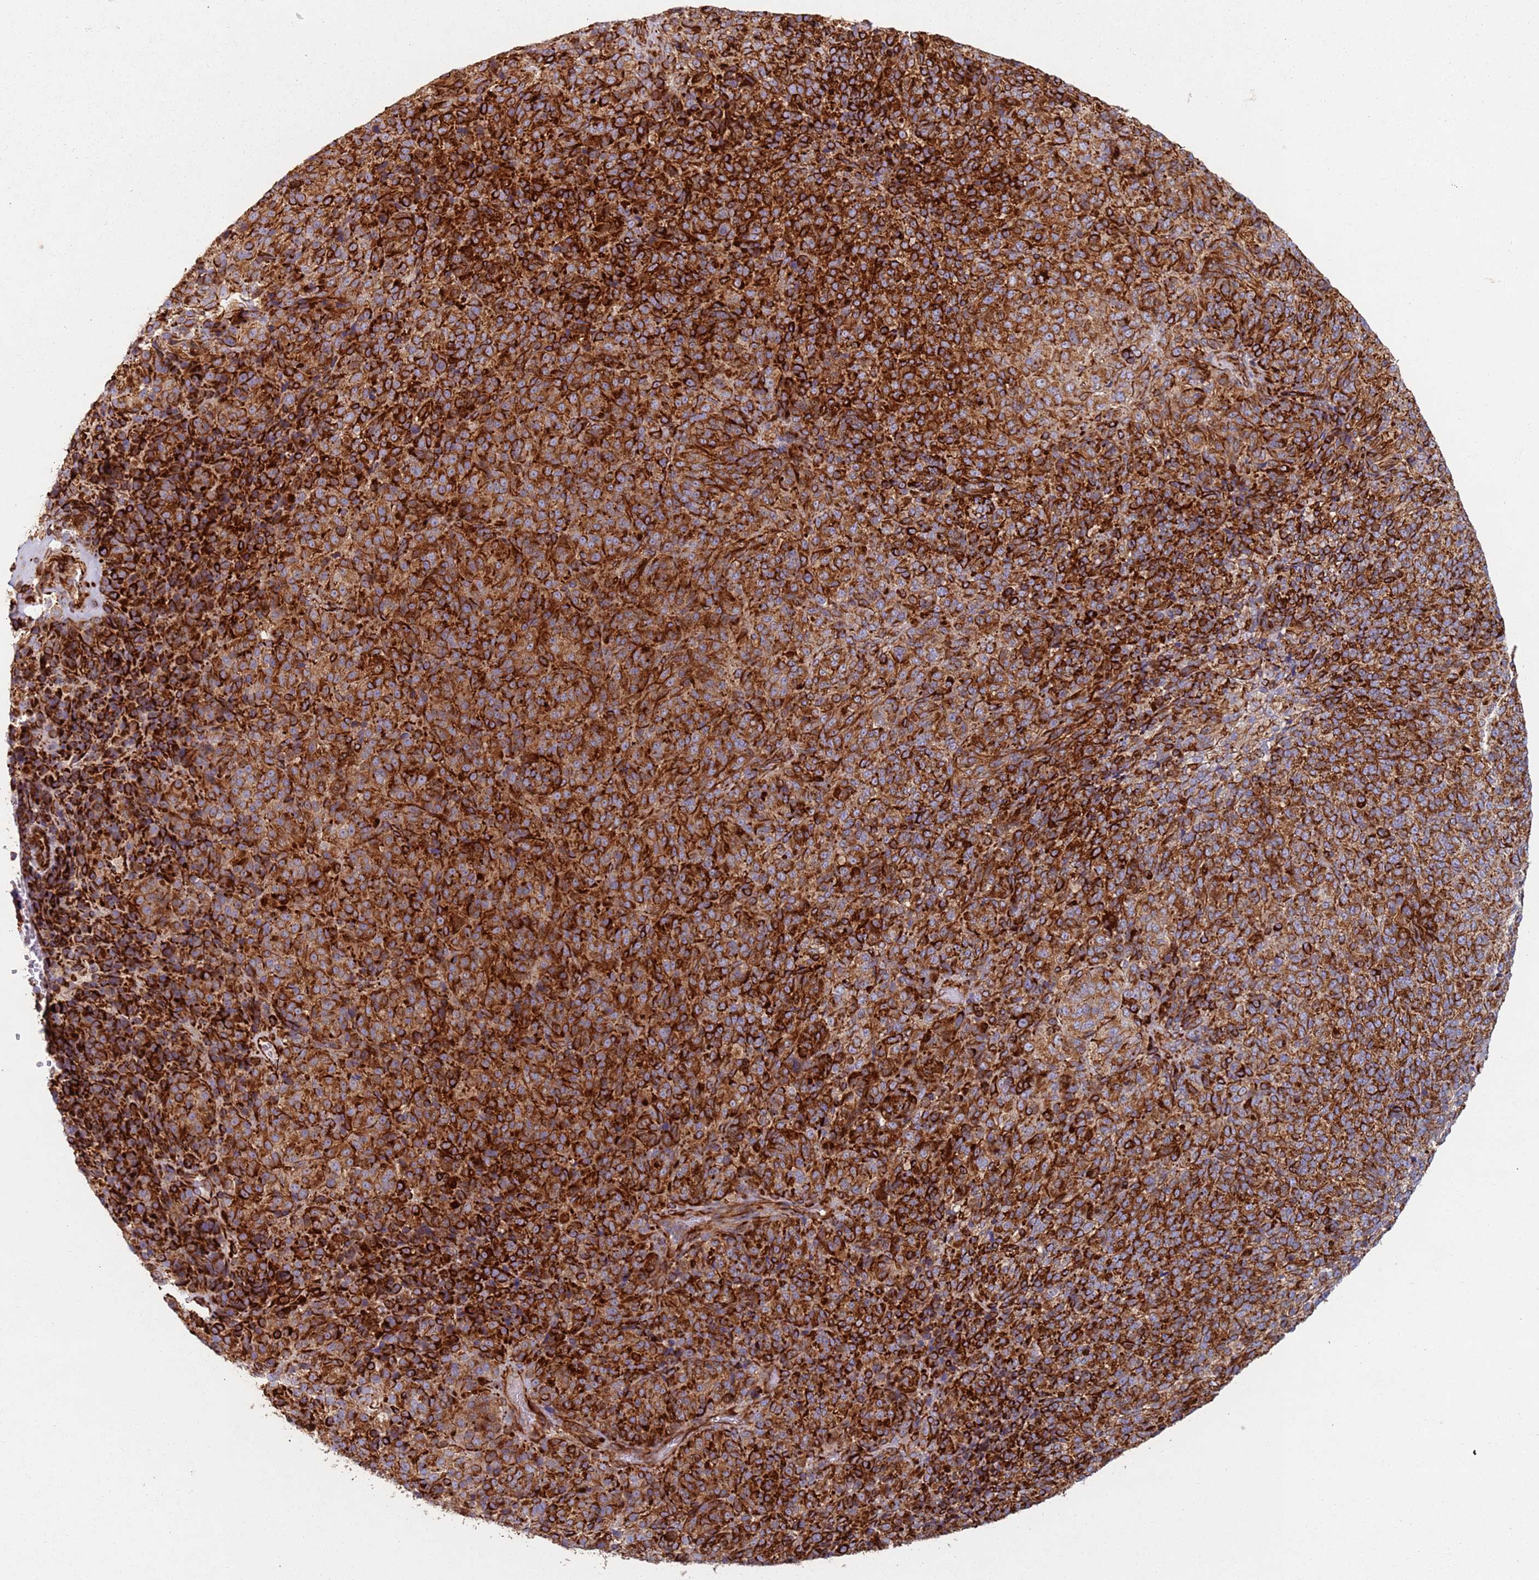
{"staining": {"intensity": "strong", "quantity": ">75%", "location": "cytoplasmic/membranous"}, "tissue": "melanoma", "cell_type": "Tumor cells", "image_type": "cancer", "snomed": [{"axis": "morphology", "description": "Malignant melanoma, Metastatic site"}, {"axis": "topography", "description": "Brain"}], "caption": "Immunohistochemical staining of human malignant melanoma (metastatic site) displays high levels of strong cytoplasmic/membranous staining in approximately >75% of tumor cells. Nuclei are stained in blue.", "gene": "SNAPIN", "patient": {"sex": "female", "age": 56}}